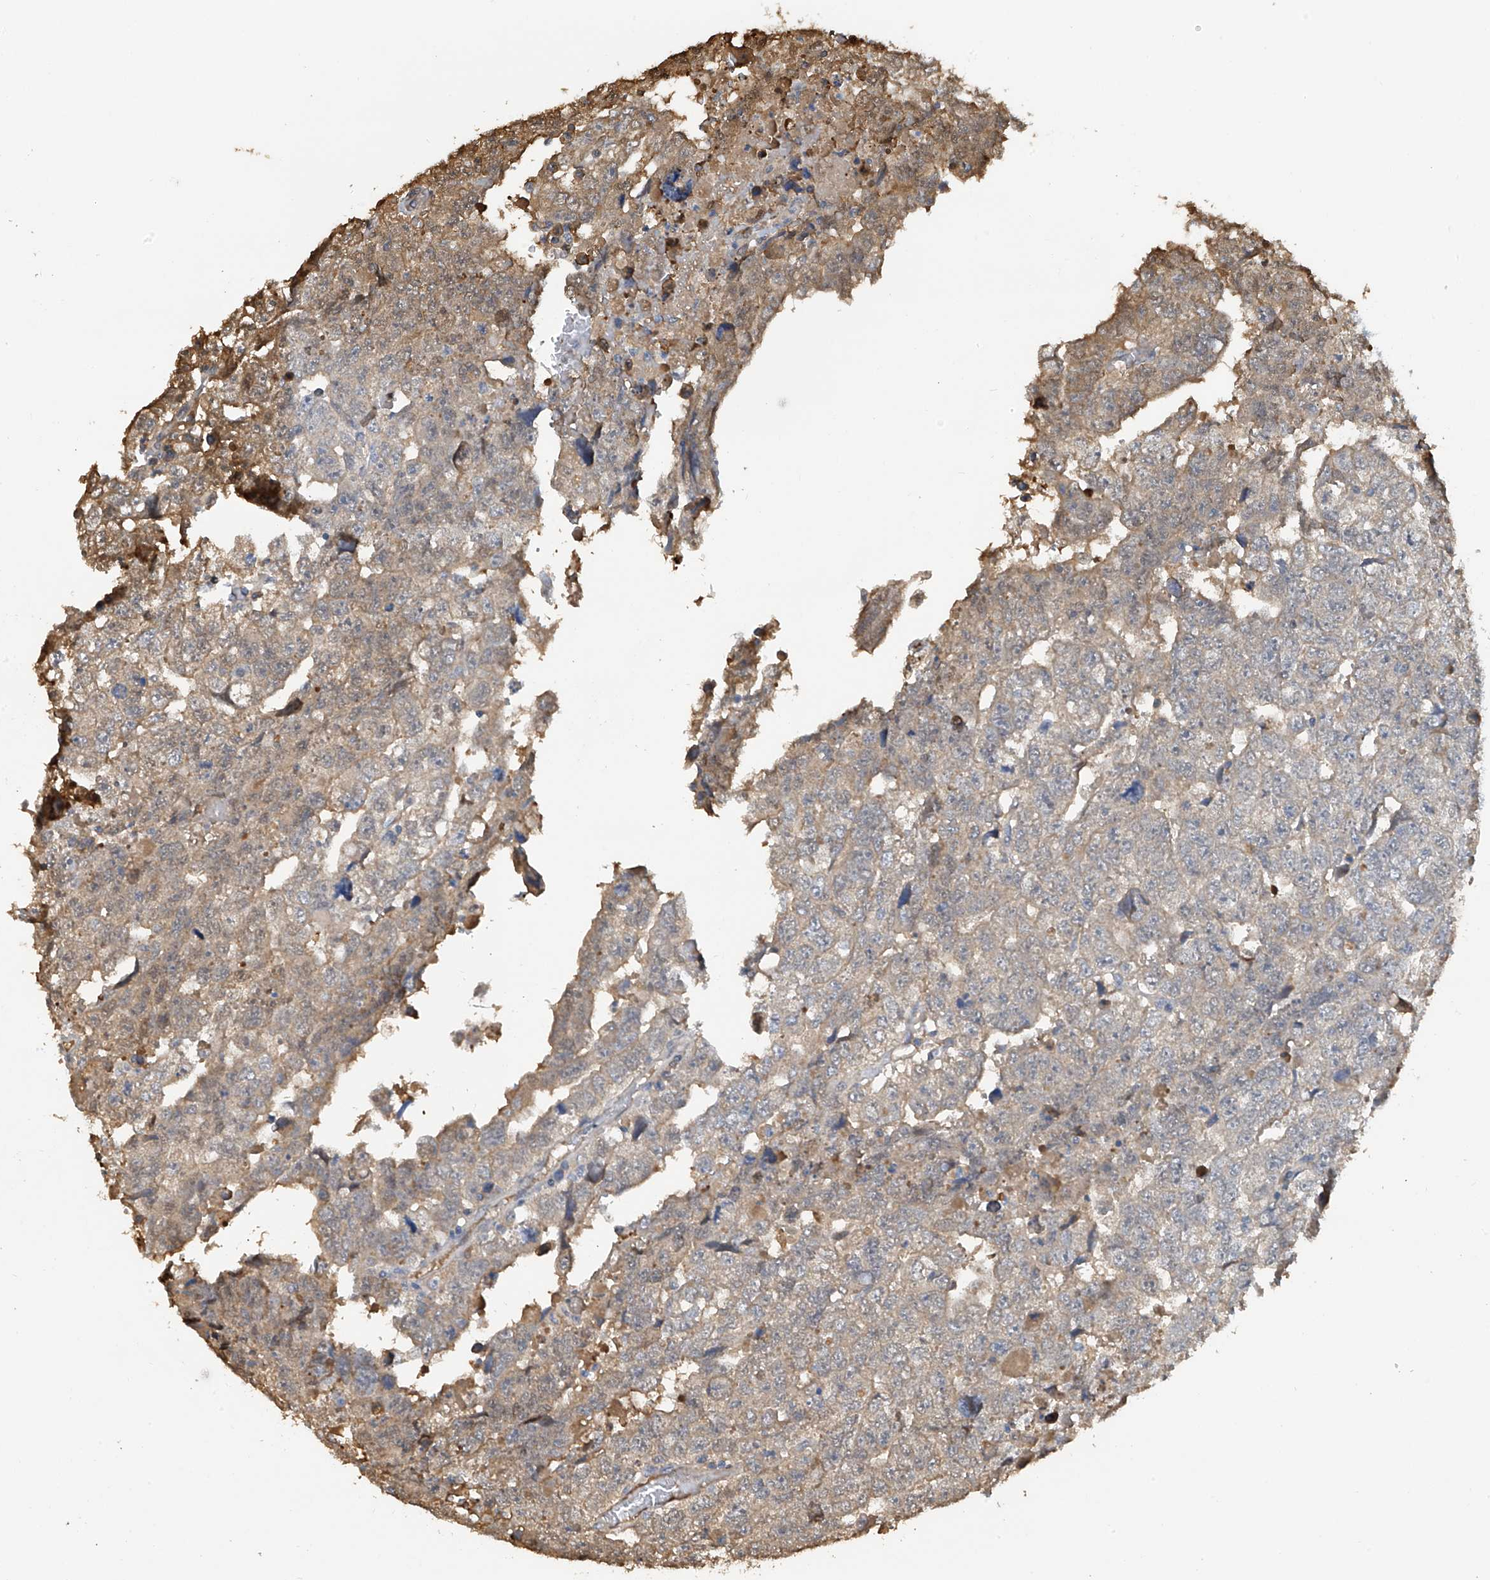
{"staining": {"intensity": "weak", "quantity": "25%-75%", "location": "cytoplasmic/membranous"}, "tissue": "testis cancer", "cell_type": "Tumor cells", "image_type": "cancer", "snomed": [{"axis": "morphology", "description": "Carcinoma, Embryonal, NOS"}, {"axis": "topography", "description": "Testis"}], "caption": "Human testis embryonal carcinoma stained for a protein (brown) exhibits weak cytoplasmic/membranous positive staining in about 25%-75% of tumor cells.", "gene": "PMM1", "patient": {"sex": "male", "age": 36}}